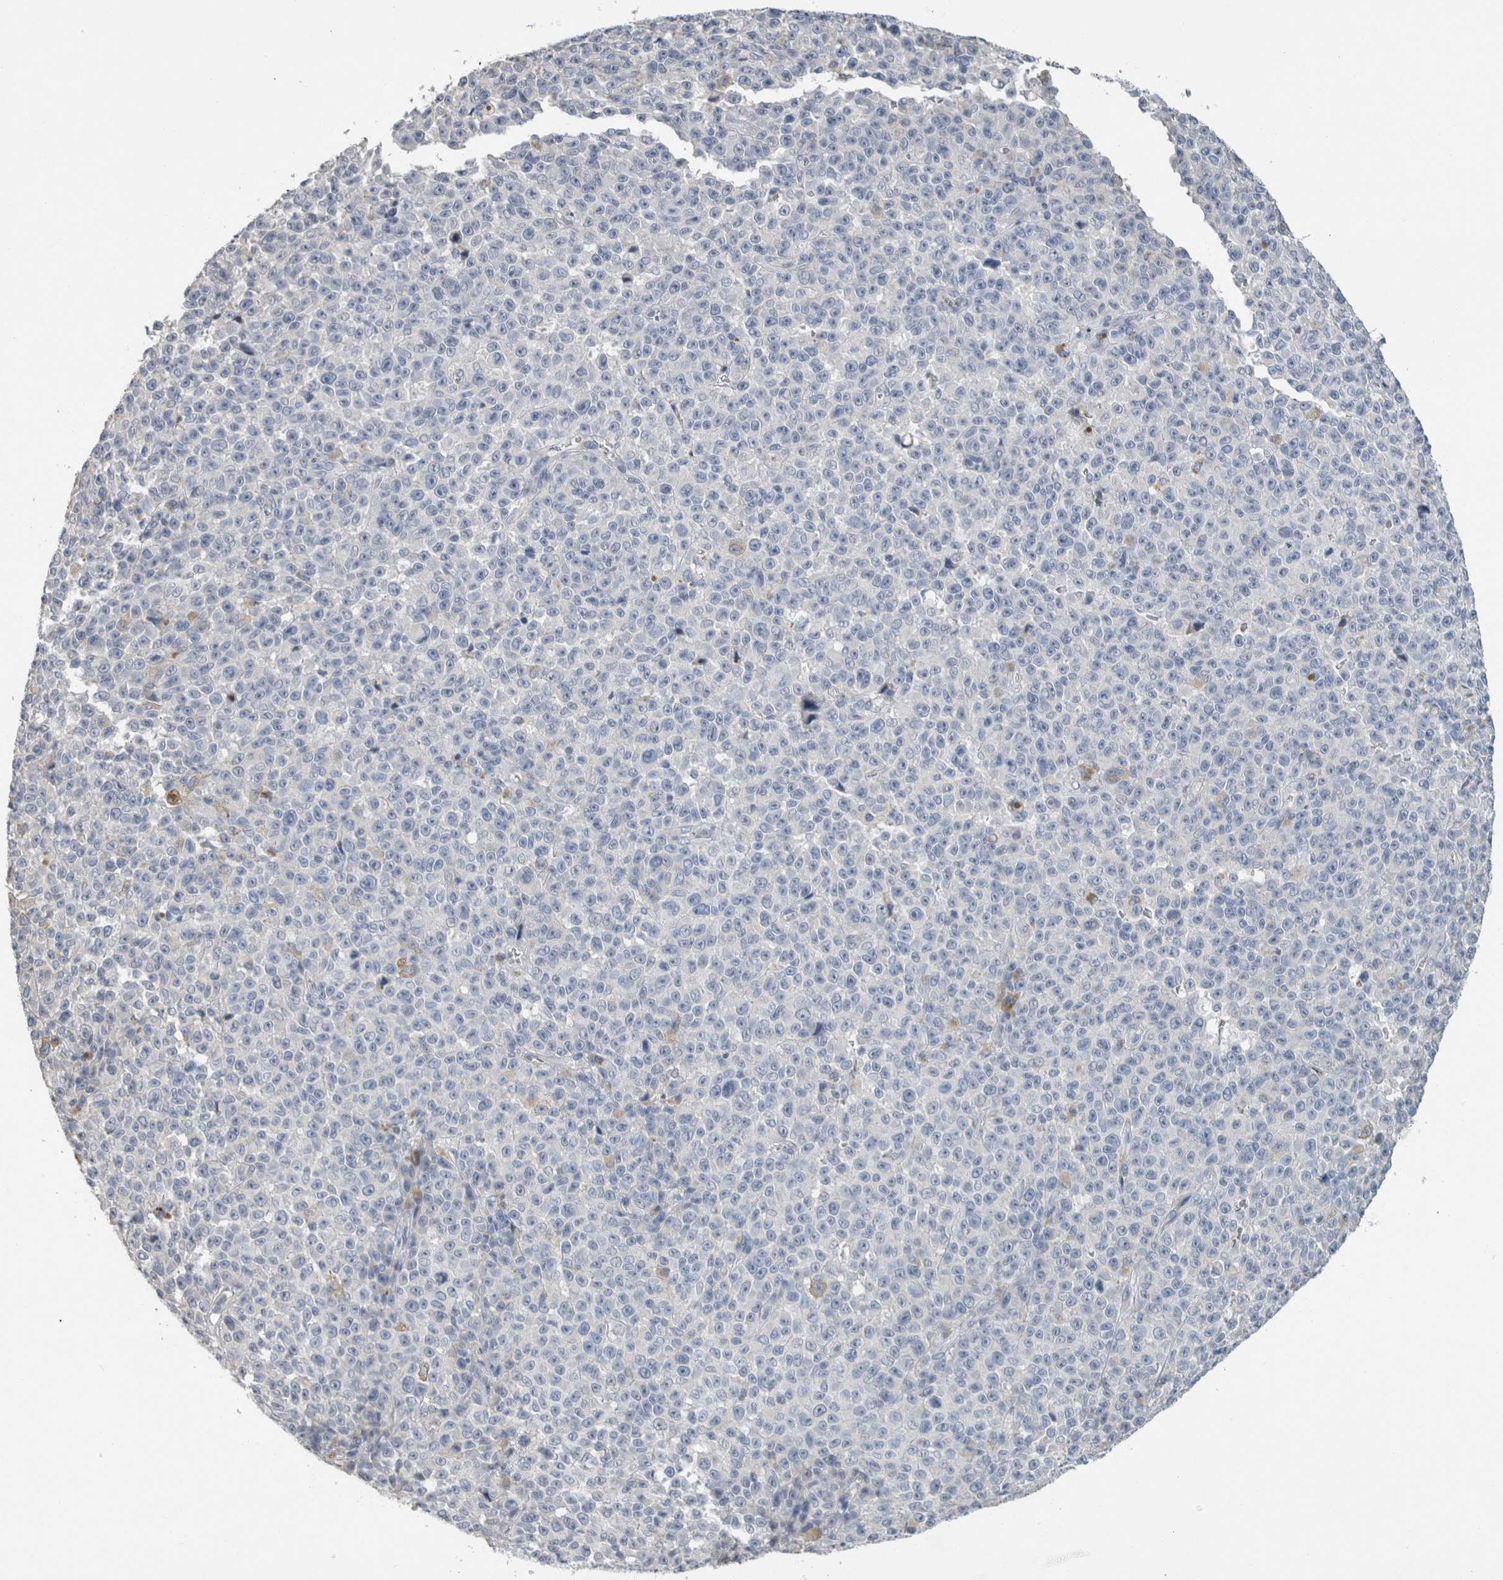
{"staining": {"intensity": "negative", "quantity": "none", "location": "none"}, "tissue": "melanoma", "cell_type": "Tumor cells", "image_type": "cancer", "snomed": [{"axis": "morphology", "description": "Malignant melanoma, NOS"}, {"axis": "topography", "description": "Skin"}], "caption": "Tumor cells show no significant expression in malignant melanoma.", "gene": "NEFM", "patient": {"sex": "female", "age": 82}}